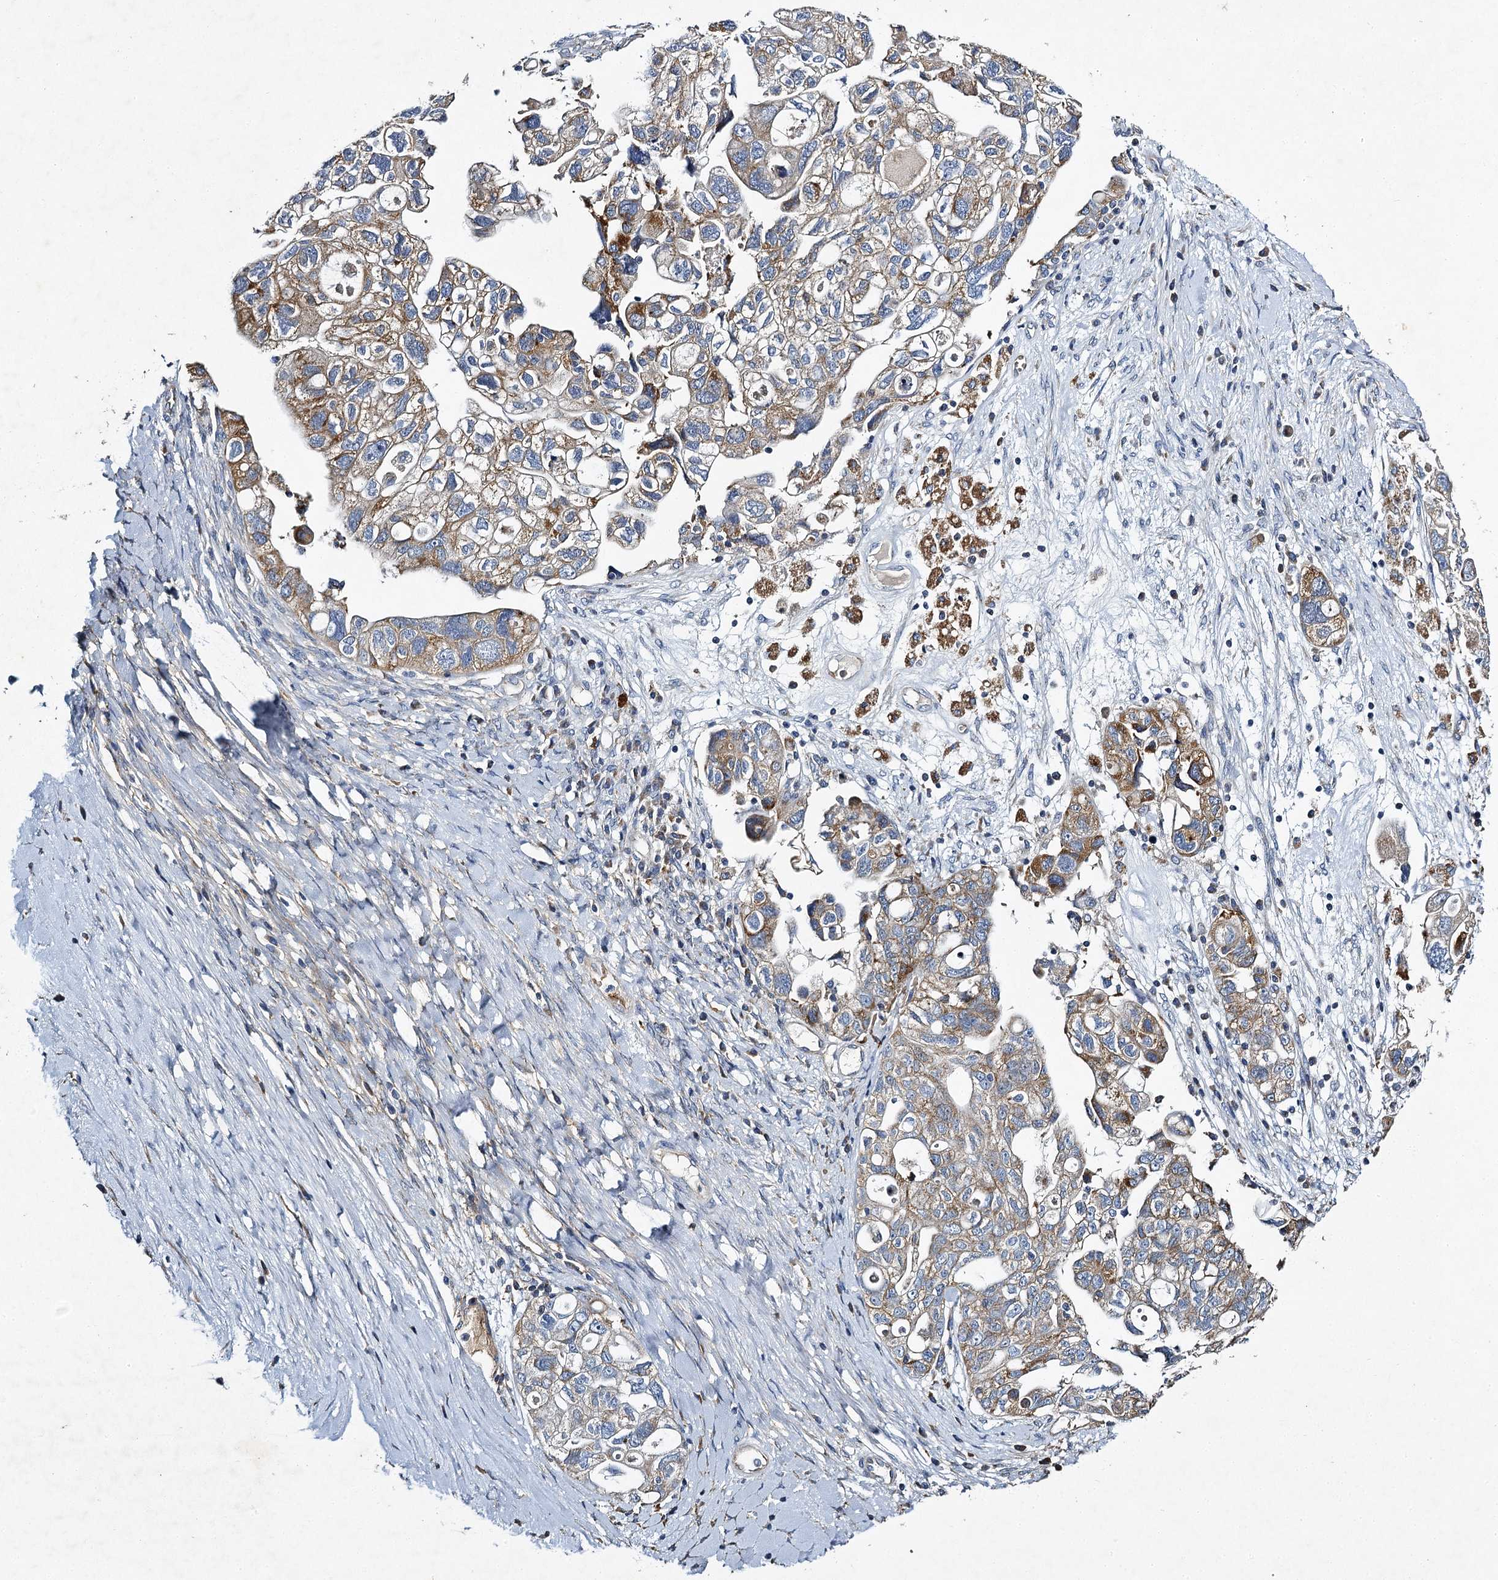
{"staining": {"intensity": "moderate", "quantity": "25%-75%", "location": "cytoplasmic/membranous"}, "tissue": "ovarian cancer", "cell_type": "Tumor cells", "image_type": "cancer", "snomed": [{"axis": "morphology", "description": "Carcinoma, NOS"}, {"axis": "morphology", "description": "Cystadenocarcinoma, serous, NOS"}, {"axis": "topography", "description": "Ovary"}], "caption": "High-power microscopy captured an immunohistochemistry photomicrograph of ovarian cancer, revealing moderate cytoplasmic/membranous expression in approximately 25%-75% of tumor cells.", "gene": "BCS1L", "patient": {"sex": "female", "age": 69}}